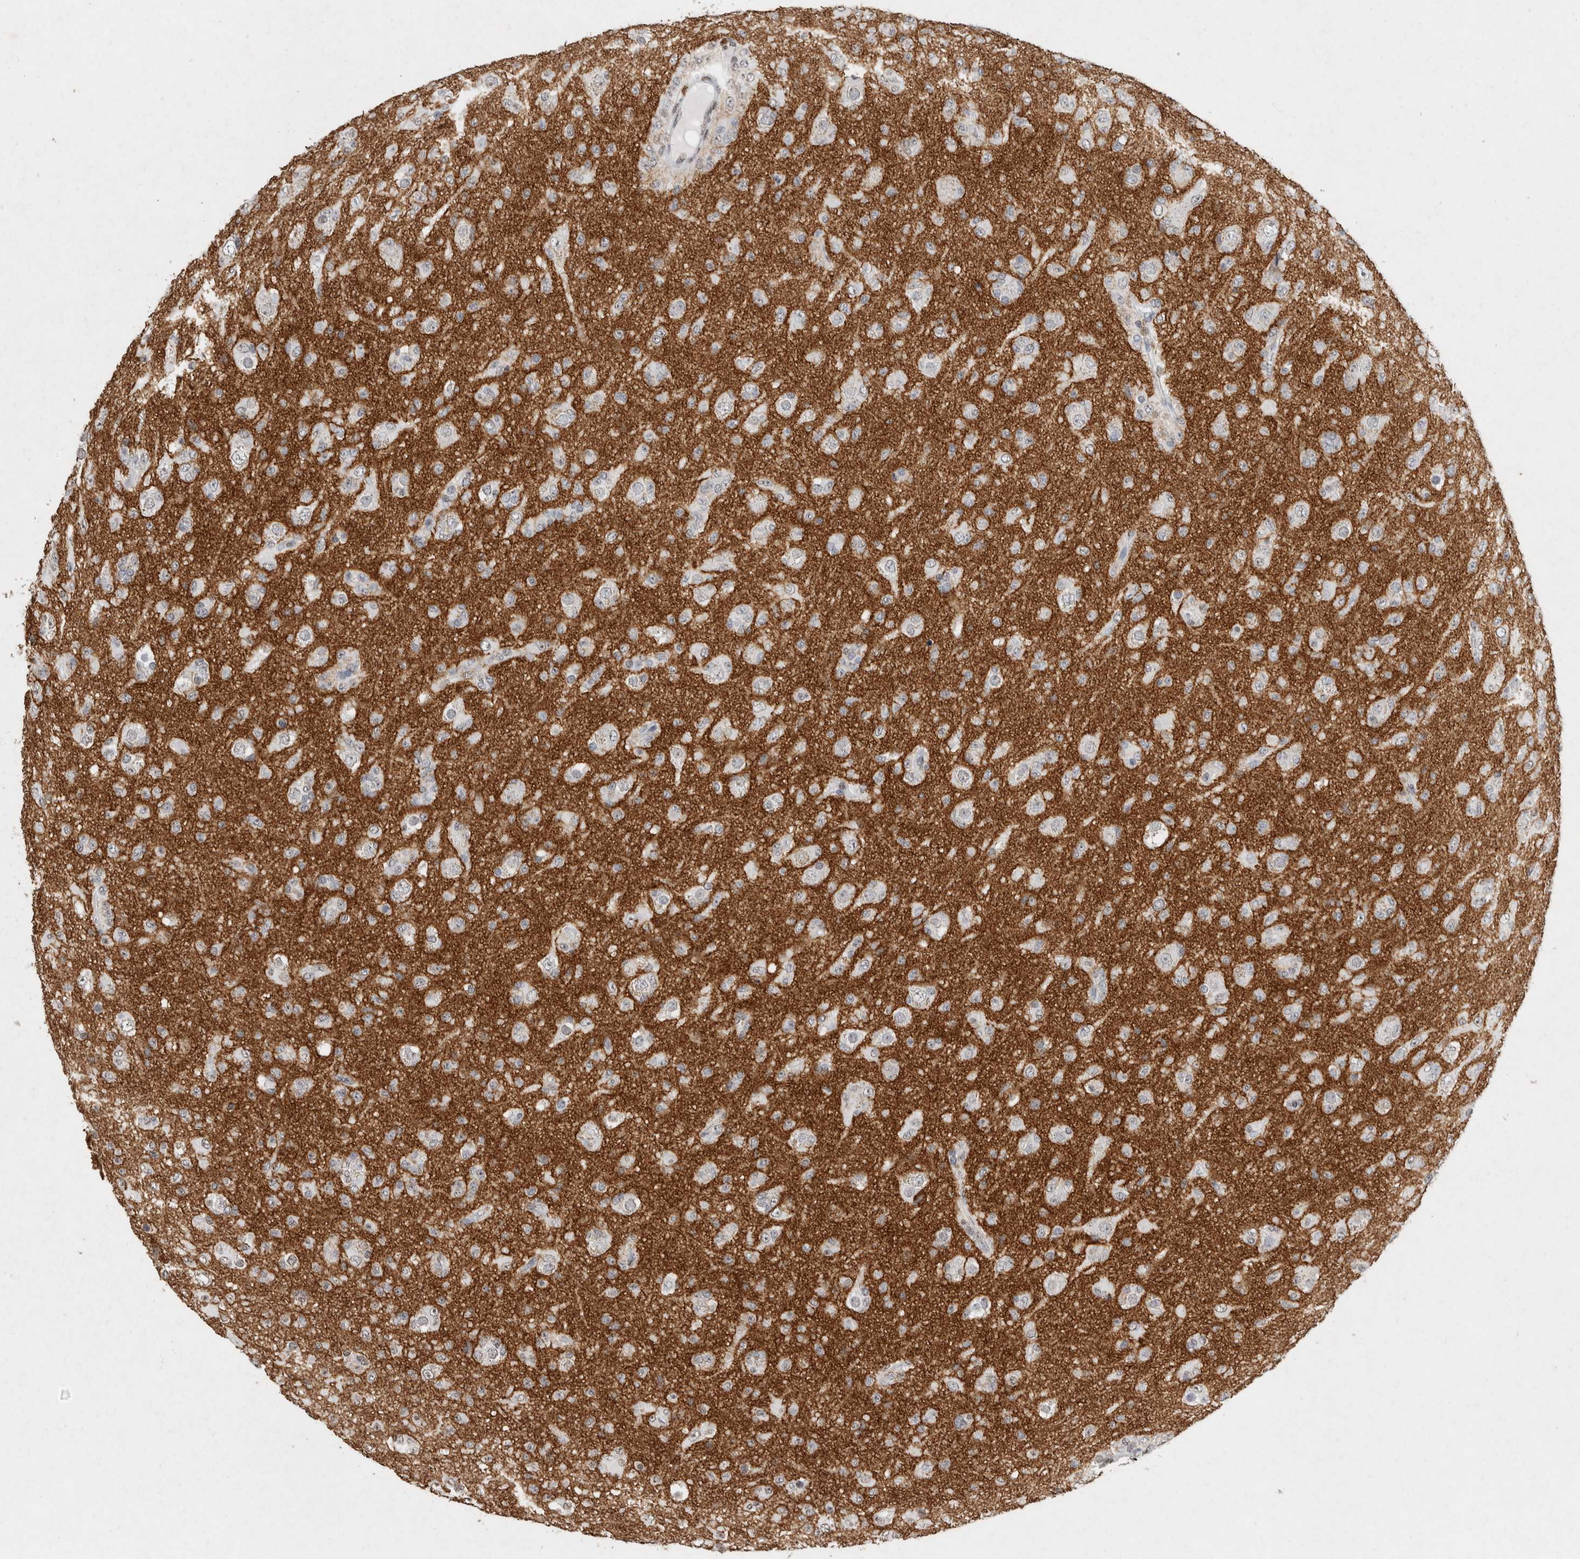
{"staining": {"intensity": "negative", "quantity": "none", "location": "none"}, "tissue": "glioma", "cell_type": "Tumor cells", "image_type": "cancer", "snomed": [{"axis": "morphology", "description": "Glioma, malignant, Low grade"}, {"axis": "topography", "description": "Brain"}], "caption": "The image reveals no significant staining in tumor cells of glioma. (Stains: DAB IHC with hematoxylin counter stain, Microscopy: brightfield microscopy at high magnification).", "gene": "CNTN1", "patient": {"sex": "male", "age": 65}}